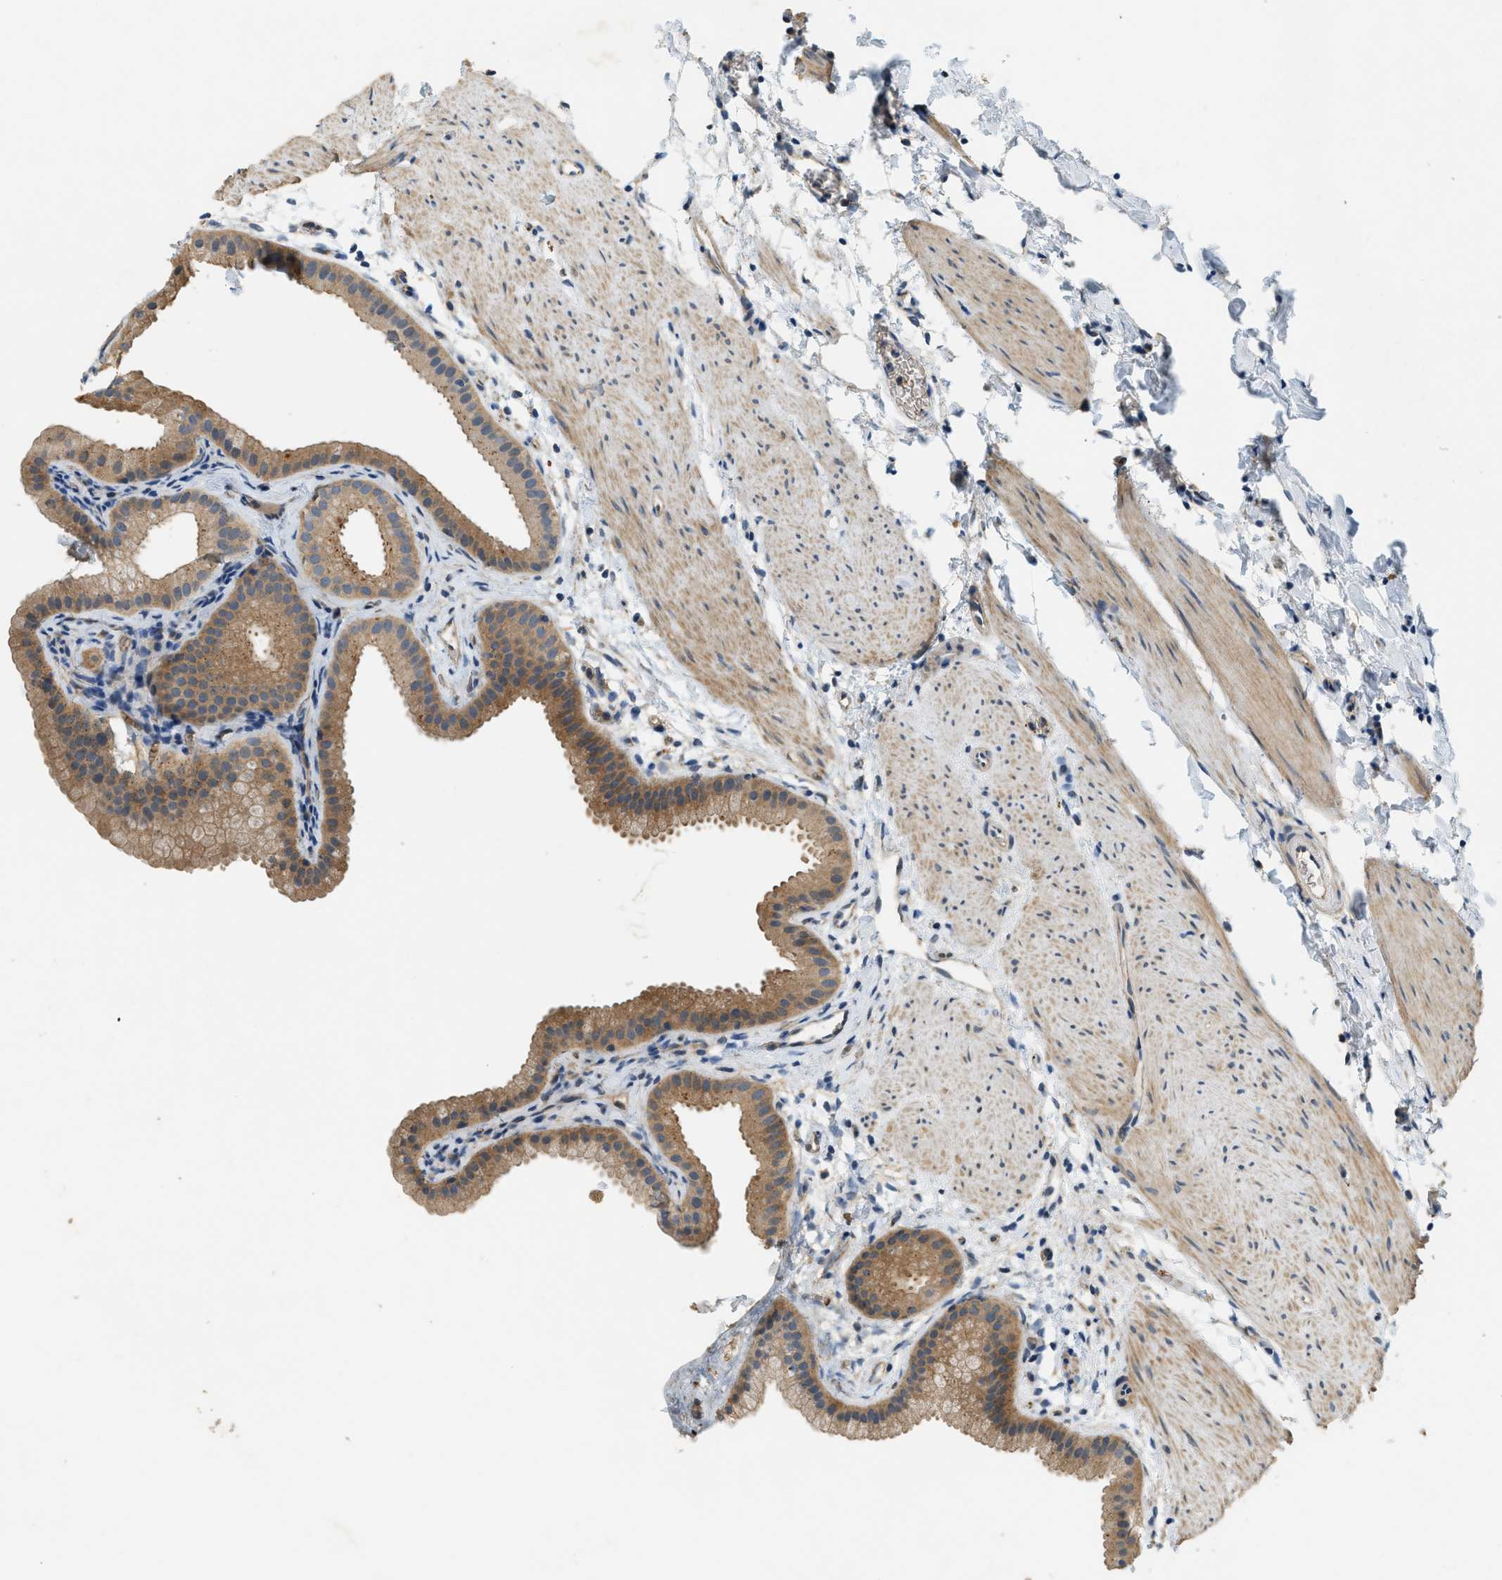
{"staining": {"intensity": "moderate", "quantity": ">75%", "location": "cytoplasmic/membranous"}, "tissue": "gallbladder", "cell_type": "Glandular cells", "image_type": "normal", "snomed": [{"axis": "morphology", "description": "Normal tissue, NOS"}, {"axis": "topography", "description": "Gallbladder"}], "caption": "Immunohistochemistry (IHC) (DAB (3,3'-diaminobenzidine)) staining of unremarkable human gallbladder displays moderate cytoplasmic/membranous protein expression in about >75% of glandular cells. Immunohistochemistry (IHC) stains the protein in brown and the nuclei are stained blue.", "gene": "CFLAR", "patient": {"sex": "female", "age": 64}}